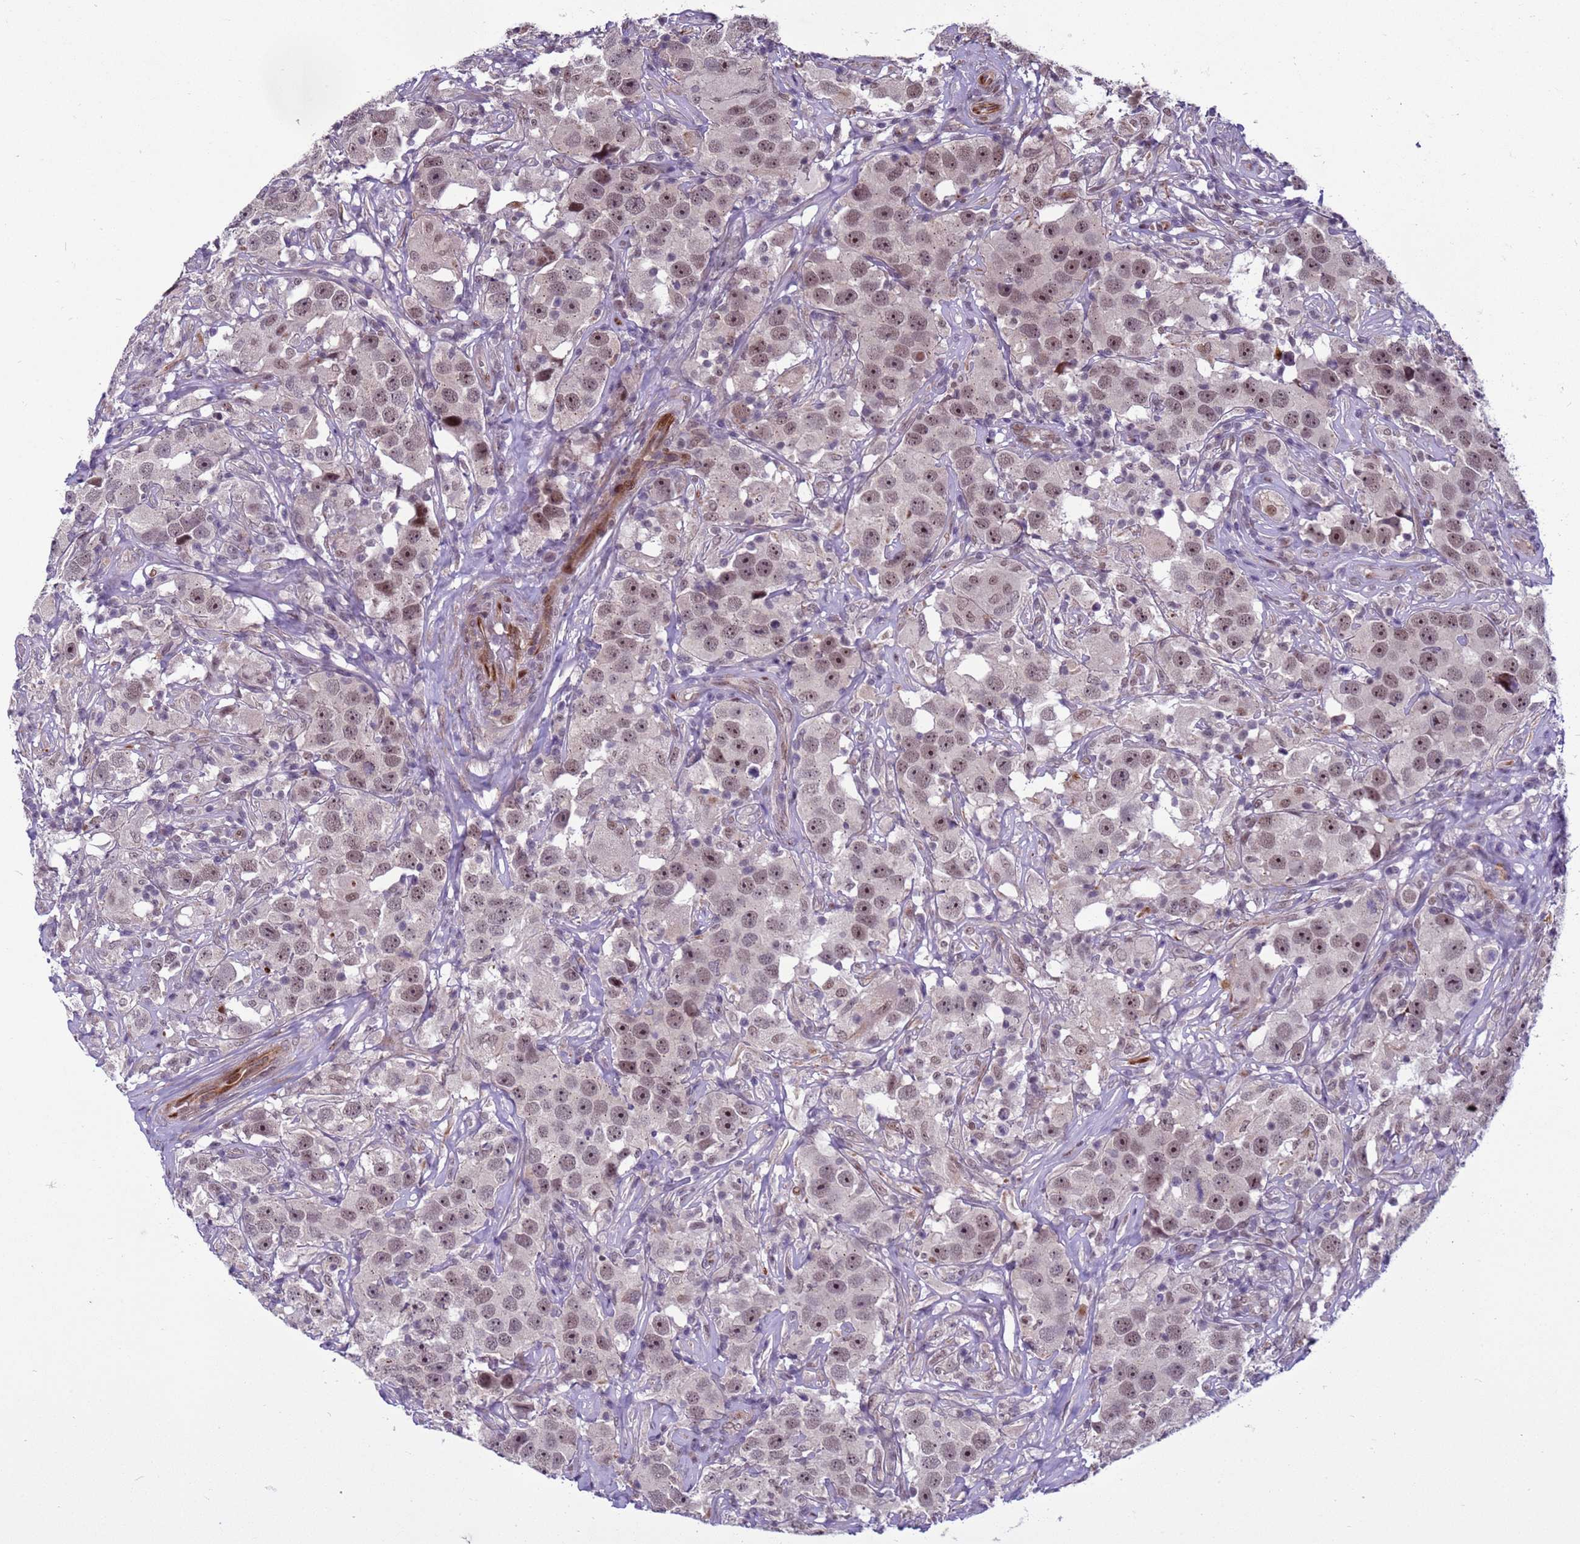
{"staining": {"intensity": "moderate", "quantity": ">75%", "location": "nuclear"}, "tissue": "testis cancer", "cell_type": "Tumor cells", "image_type": "cancer", "snomed": [{"axis": "morphology", "description": "Seminoma, NOS"}, {"axis": "topography", "description": "Testis"}], "caption": "Immunohistochemical staining of human testis cancer exhibits medium levels of moderate nuclear protein staining in about >75% of tumor cells.", "gene": "SHC3", "patient": {"sex": "male", "age": 49}}